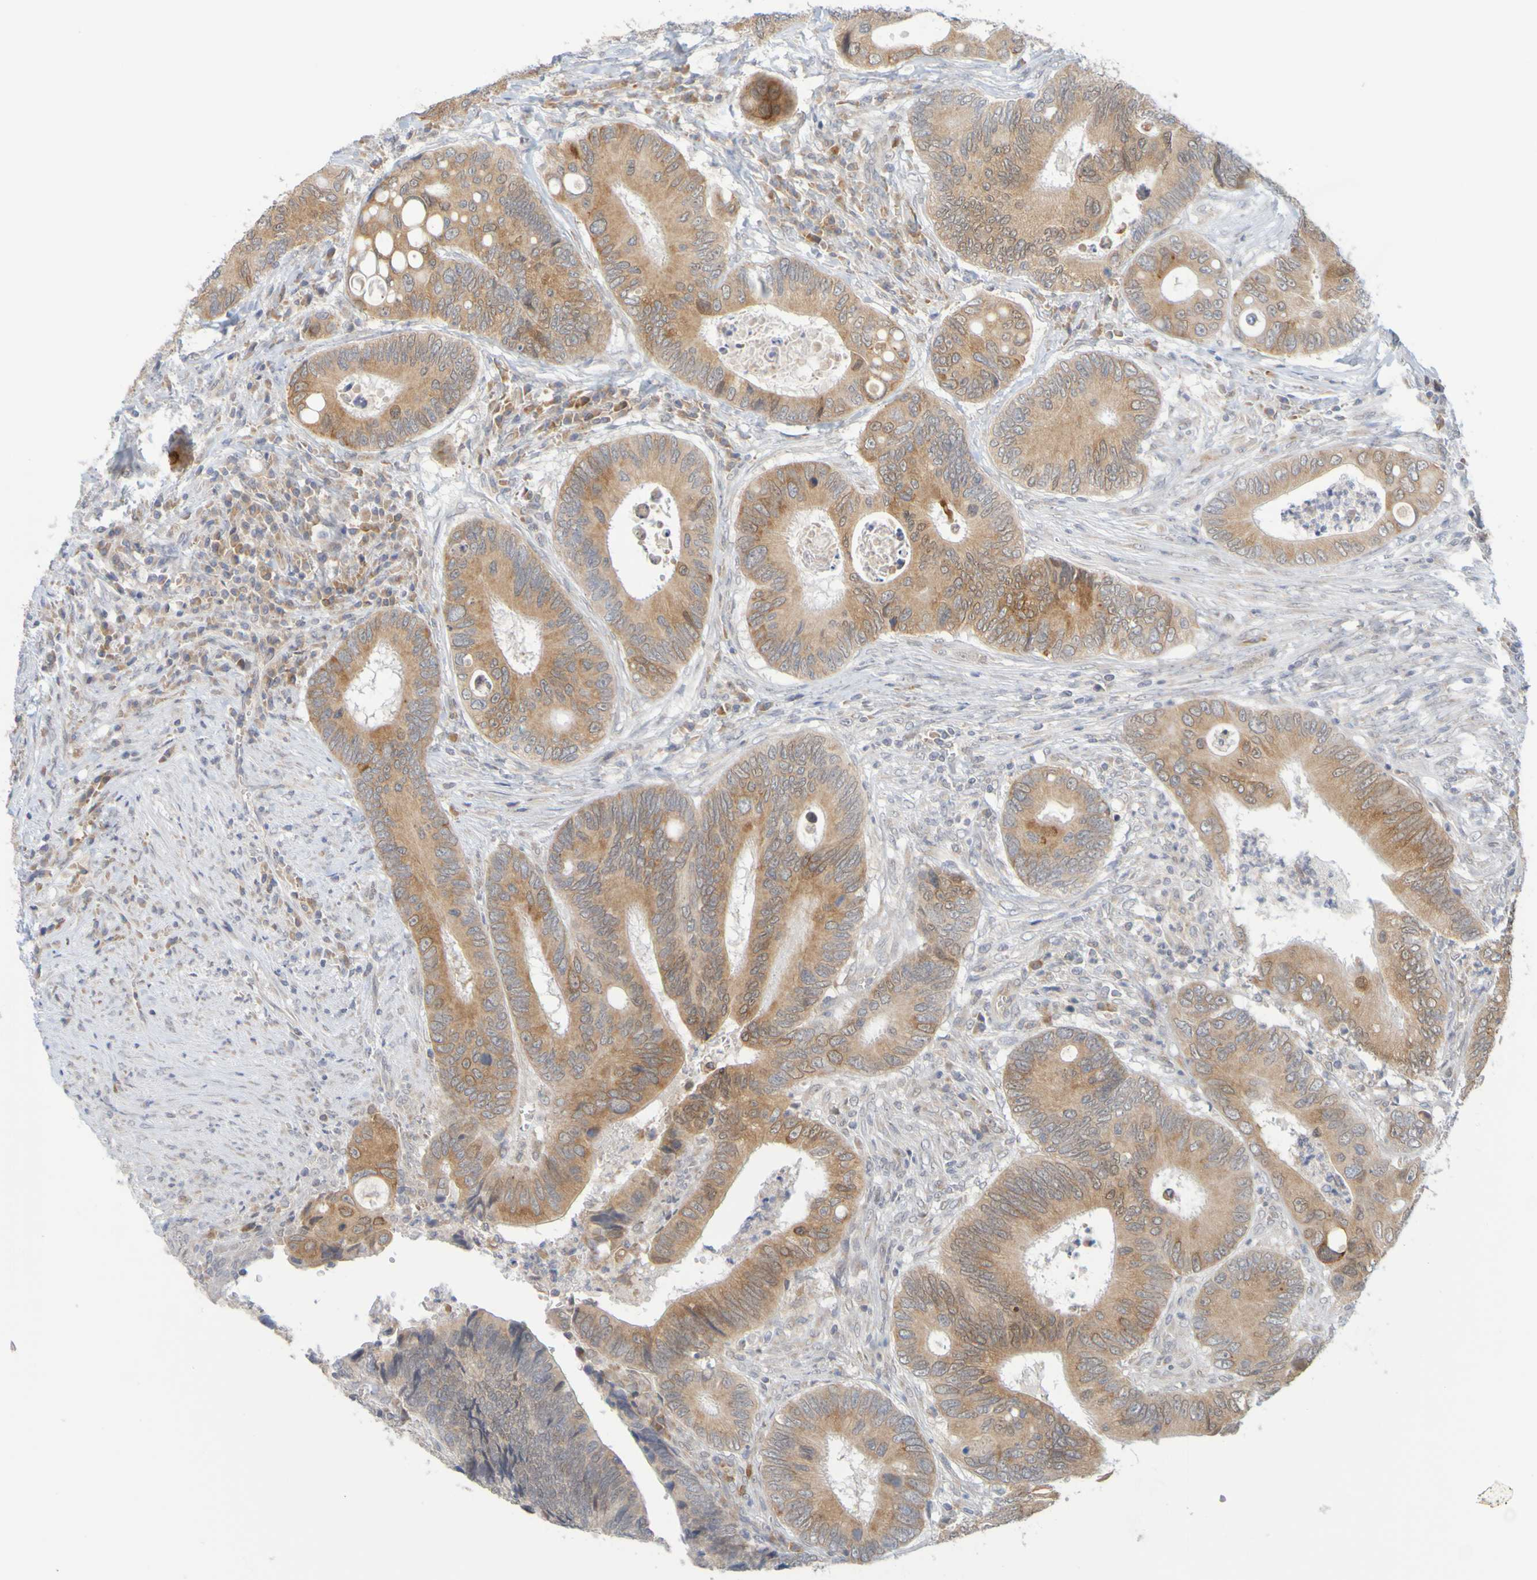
{"staining": {"intensity": "moderate", "quantity": ">75%", "location": "cytoplasmic/membranous"}, "tissue": "colorectal cancer", "cell_type": "Tumor cells", "image_type": "cancer", "snomed": [{"axis": "morphology", "description": "Inflammation, NOS"}, {"axis": "morphology", "description": "Adenocarcinoma, NOS"}, {"axis": "topography", "description": "Colon"}], "caption": "The micrograph exhibits a brown stain indicating the presence of a protein in the cytoplasmic/membranous of tumor cells in colorectal adenocarcinoma.", "gene": "MOGS", "patient": {"sex": "male", "age": 72}}